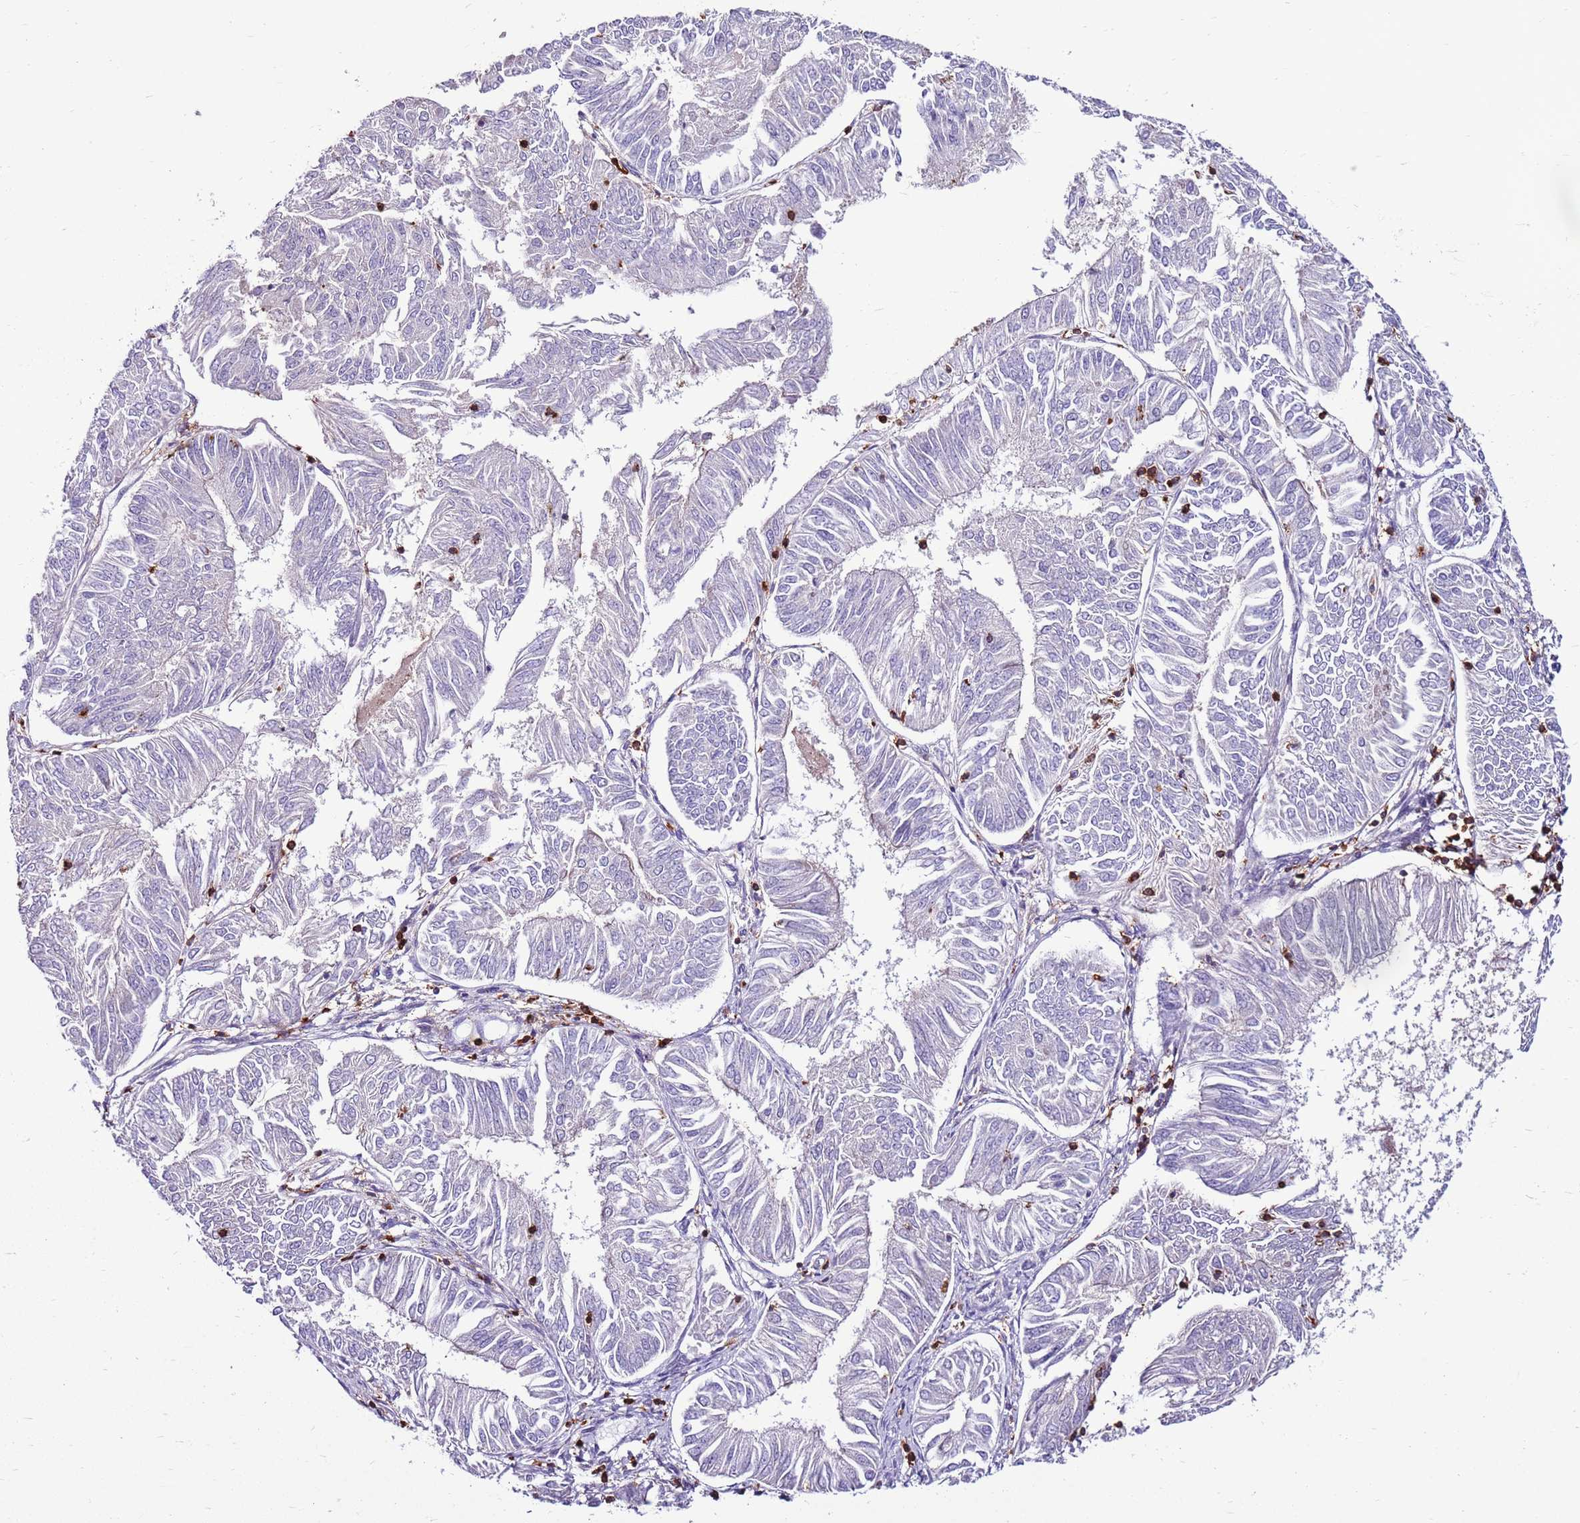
{"staining": {"intensity": "negative", "quantity": "none", "location": "none"}, "tissue": "endometrial cancer", "cell_type": "Tumor cells", "image_type": "cancer", "snomed": [{"axis": "morphology", "description": "Adenocarcinoma, NOS"}, {"axis": "topography", "description": "Endometrium"}], "caption": "Endometrial cancer (adenocarcinoma) was stained to show a protein in brown. There is no significant staining in tumor cells.", "gene": "ZSWIM1", "patient": {"sex": "female", "age": 58}}